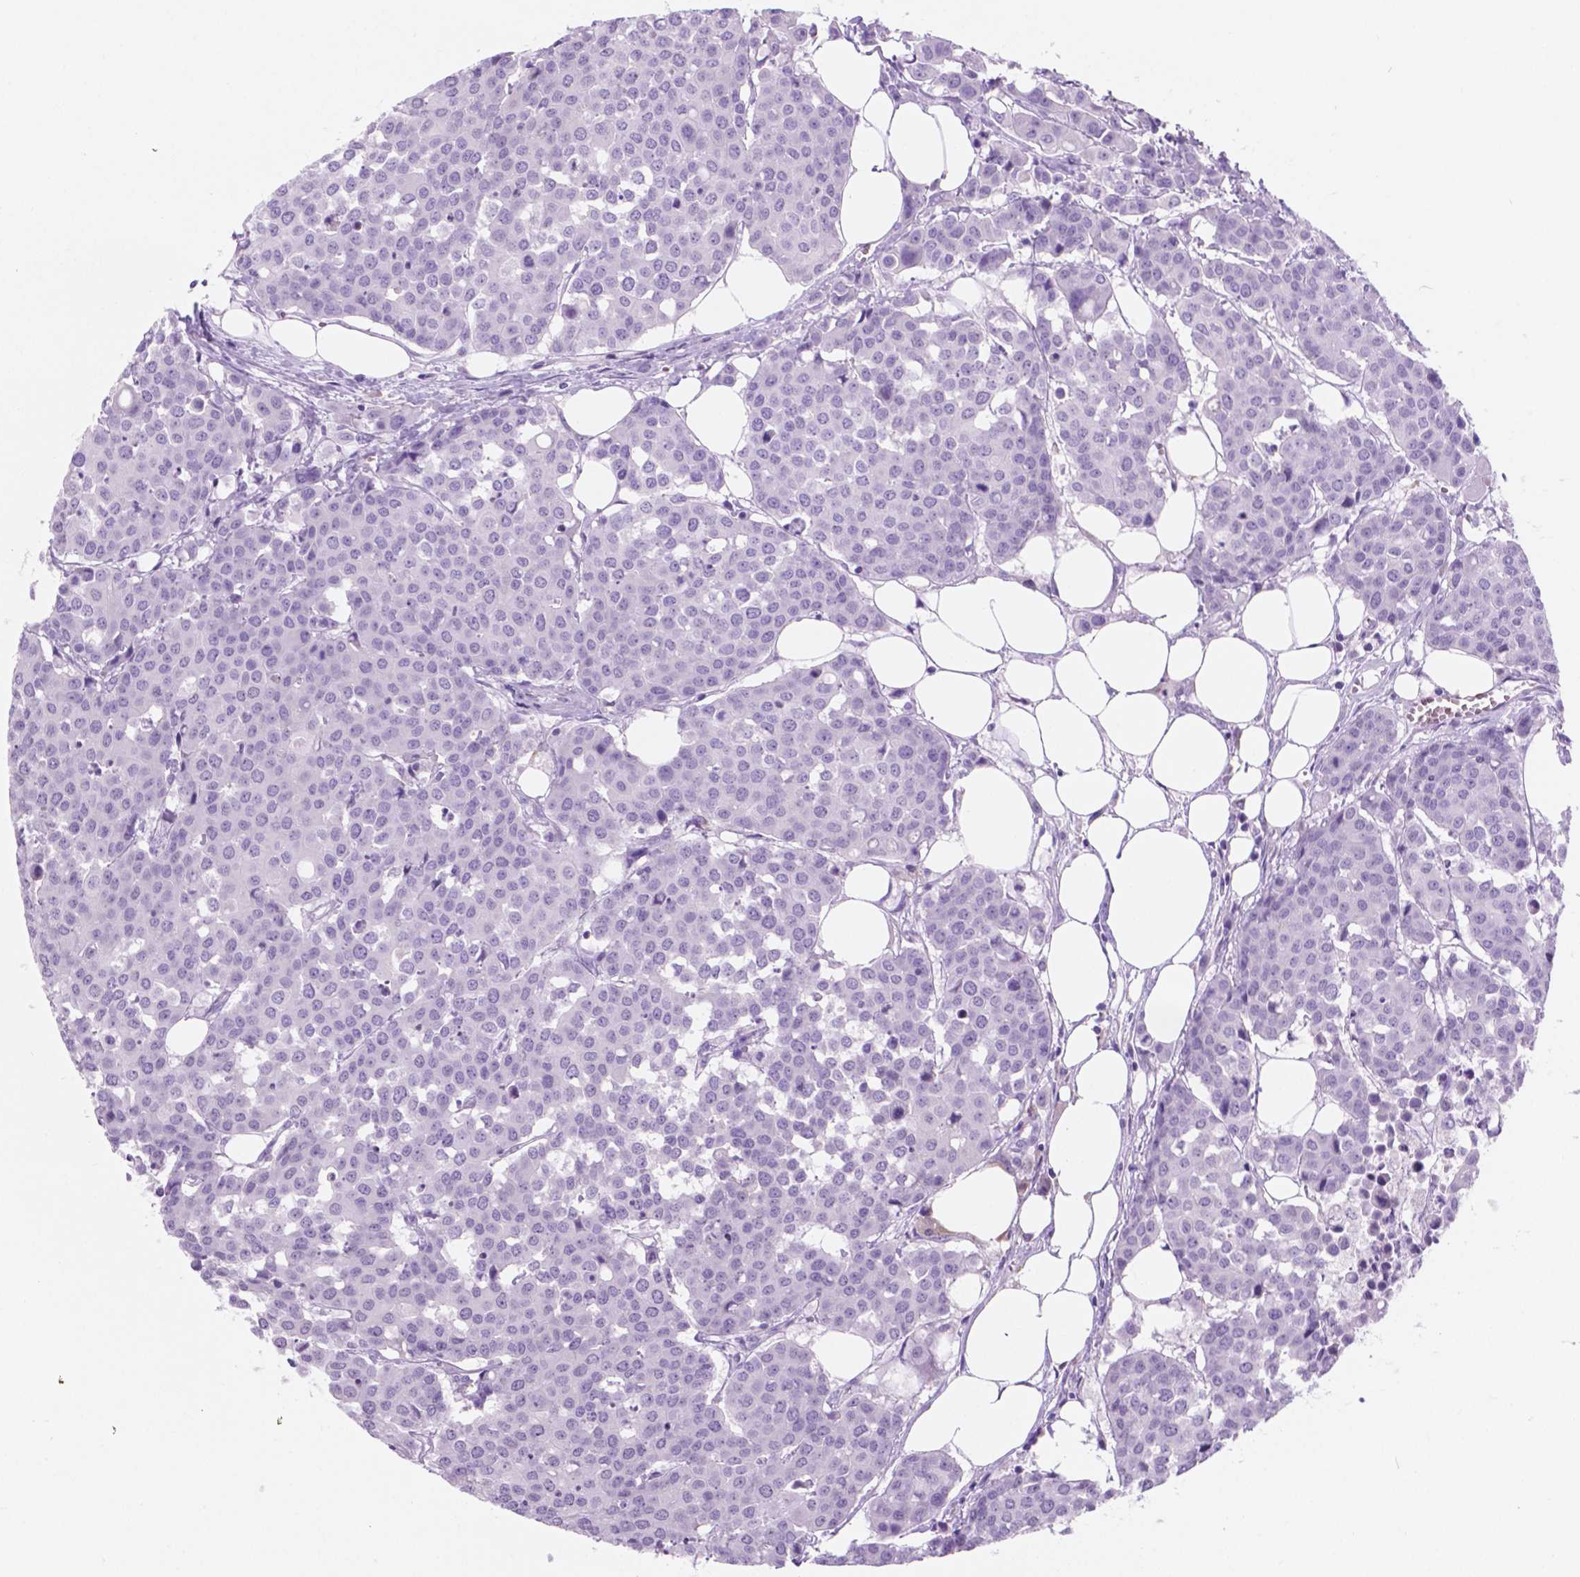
{"staining": {"intensity": "negative", "quantity": "none", "location": "none"}, "tissue": "carcinoid", "cell_type": "Tumor cells", "image_type": "cancer", "snomed": [{"axis": "morphology", "description": "Carcinoid, malignant, NOS"}, {"axis": "topography", "description": "Colon"}], "caption": "IHC micrograph of human malignant carcinoid stained for a protein (brown), which displays no staining in tumor cells. (DAB (3,3'-diaminobenzidine) immunohistochemistry (IHC), high magnification).", "gene": "GRIN2B", "patient": {"sex": "male", "age": 81}}